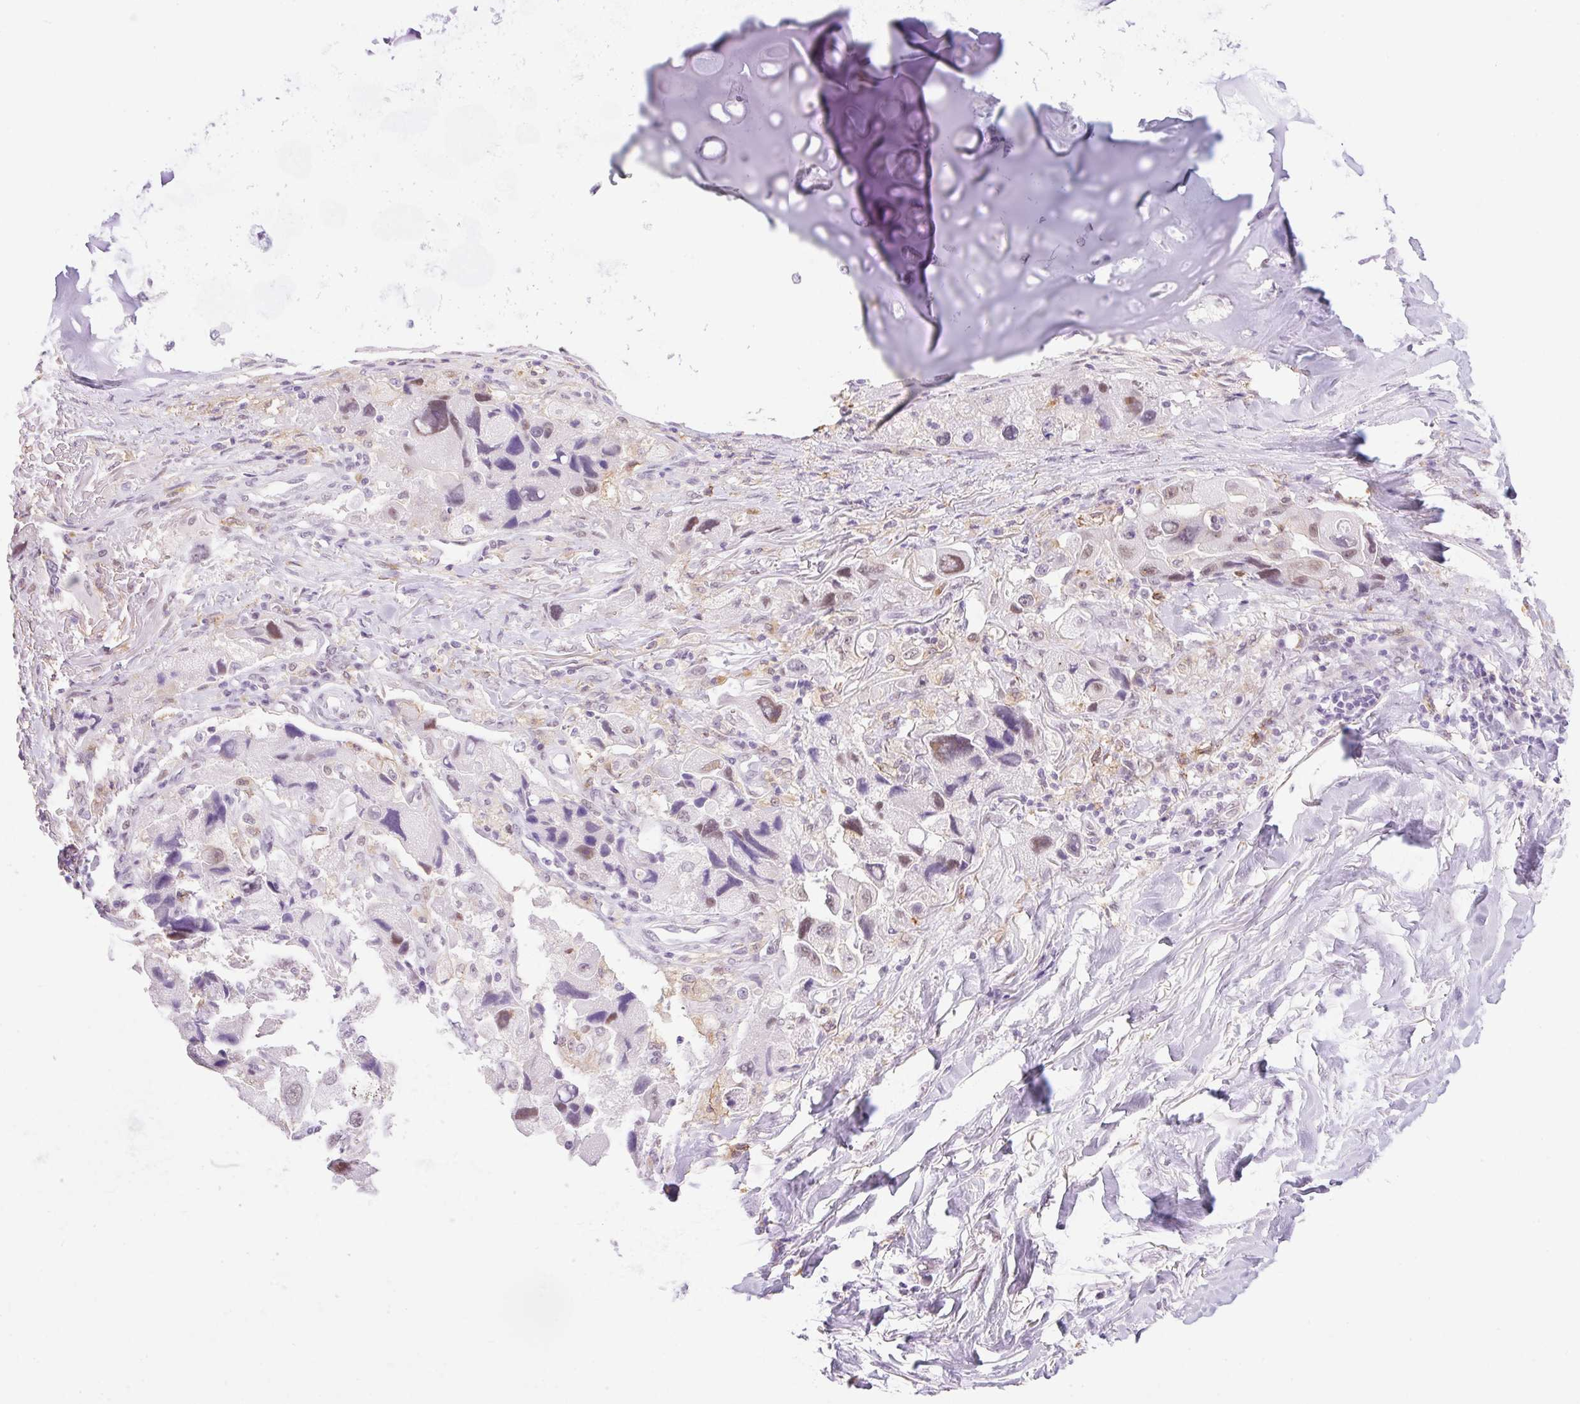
{"staining": {"intensity": "moderate", "quantity": "<25%", "location": "nuclear"}, "tissue": "lung cancer", "cell_type": "Tumor cells", "image_type": "cancer", "snomed": [{"axis": "morphology", "description": "Adenocarcinoma, NOS"}, {"axis": "topography", "description": "Lung"}], "caption": "The immunohistochemical stain highlights moderate nuclear staining in tumor cells of lung cancer (adenocarcinoma) tissue. (brown staining indicates protein expression, while blue staining denotes nuclei).", "gene": "PALM3", "patient": {"sex": "female", "age": 54}}